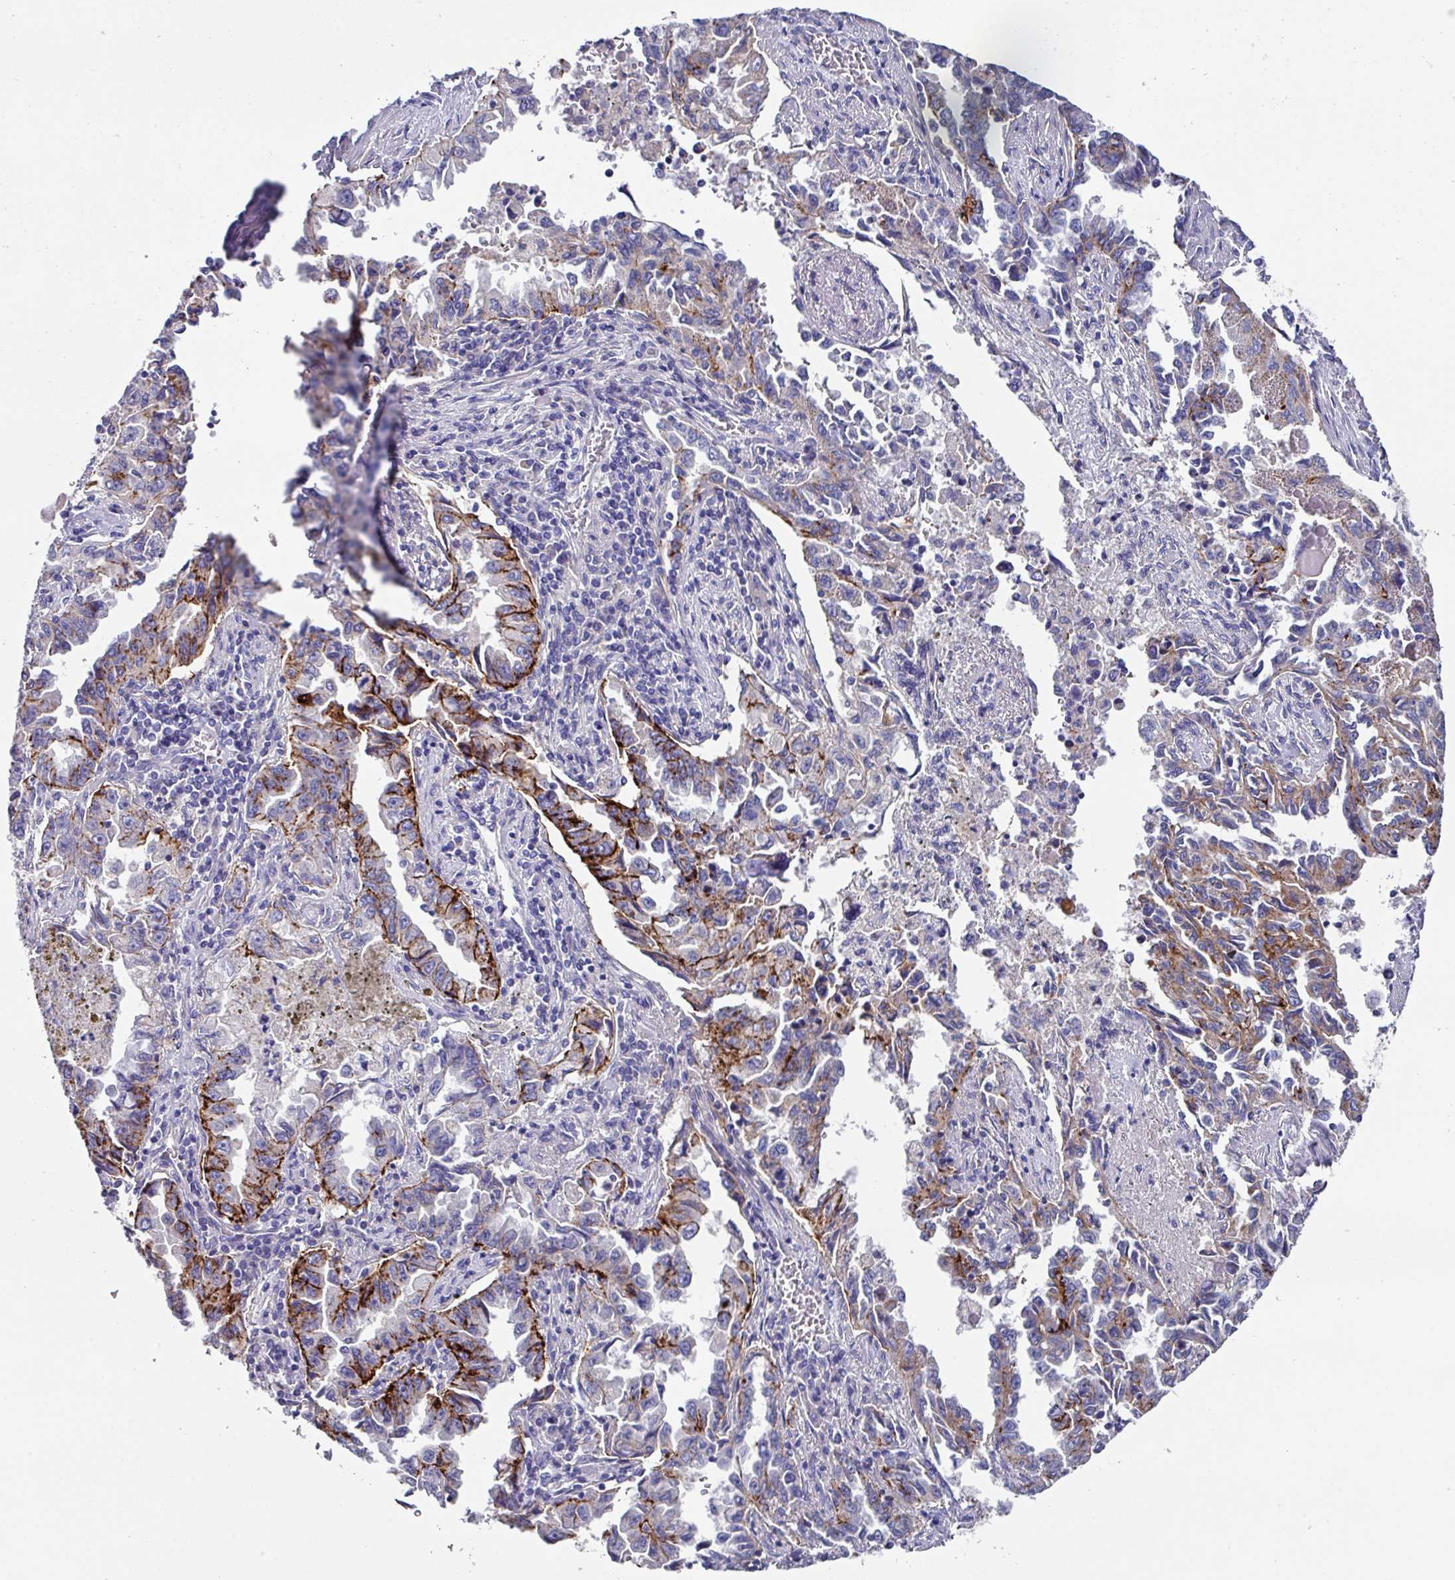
{"staining": {"intensity": "strong", "quantity": "25%-75%", "location": "cytoplasmic/membranous"}, "tissue": "lung cancer", "cell_type": "Tumor cells", "image_type": "cancer", "snomed": [{"axis": "morphology", "description": "Adenocarcinoma, NOS"}, {"axis": "topography", "description": "Lung"}], "caption": "Human lung adenocarcinoma stained with a protein marker shows strong staining in tumor cells.", "gene": "CLDN1", "patient": {"sex": "female", "age": 51}}